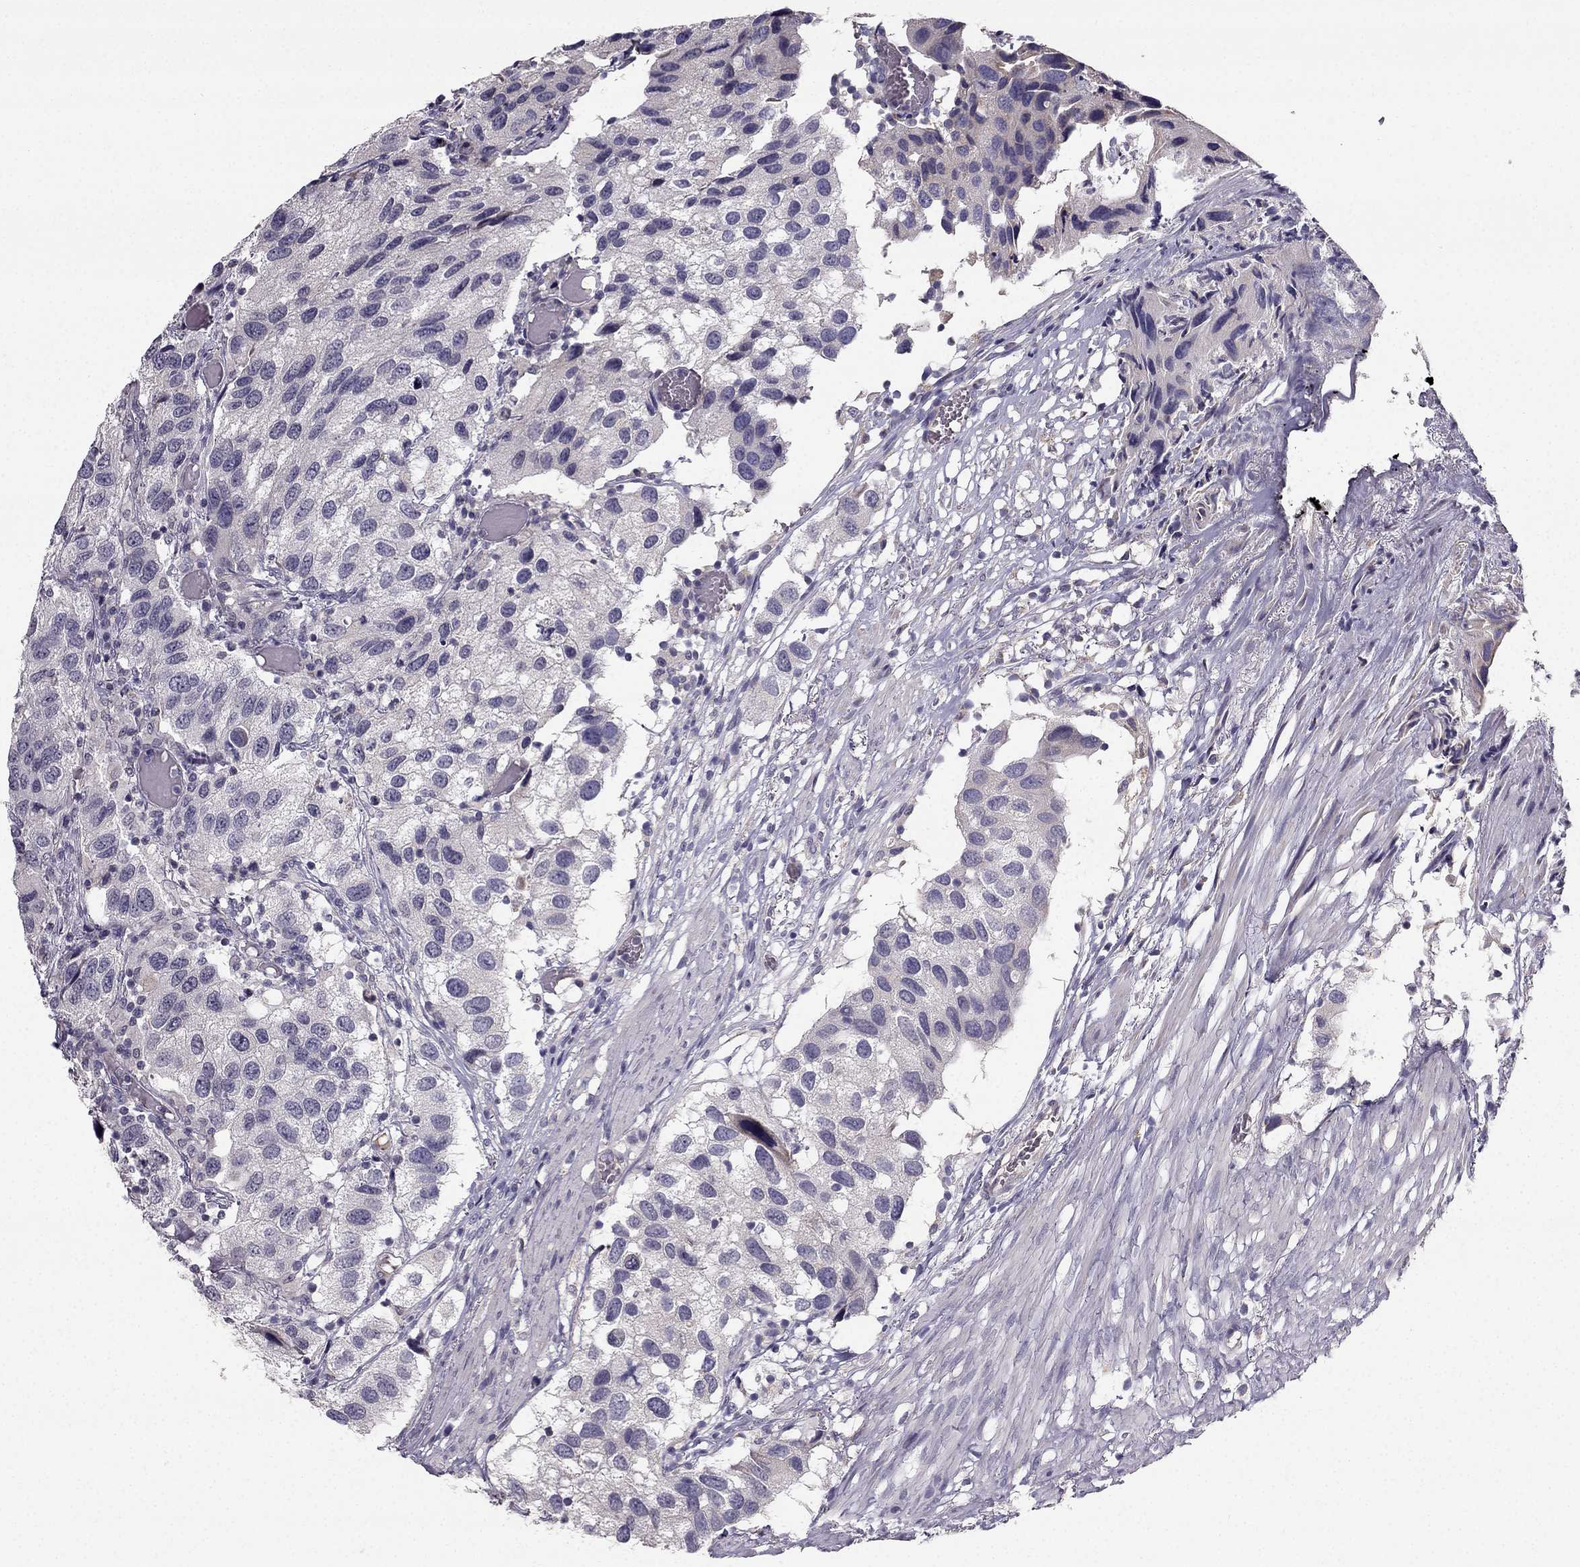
{"staining": {"intensity": "negative", "quantity": "none", "location": "none"}, "tissue": "urothelial cancer", "cell_type": "Tumor cells", "image_type": "cancer", "snomed": [{"axis": "morphology", "description": "Urothelial carcinoma, High grade"}, {"axis": "topography", "description": "Urinary bladder"}], "caption": "Image shows no significant protein expression in tumor cells of high-grade urothelial carcinoma. Brightfield microscopy of immunohistochemistry stained with DAB (brown) and hematoxylin (blue), captured at high magnification.", "gene": "TSPYL5", "patient": {"sex": "male", "age": 79}}